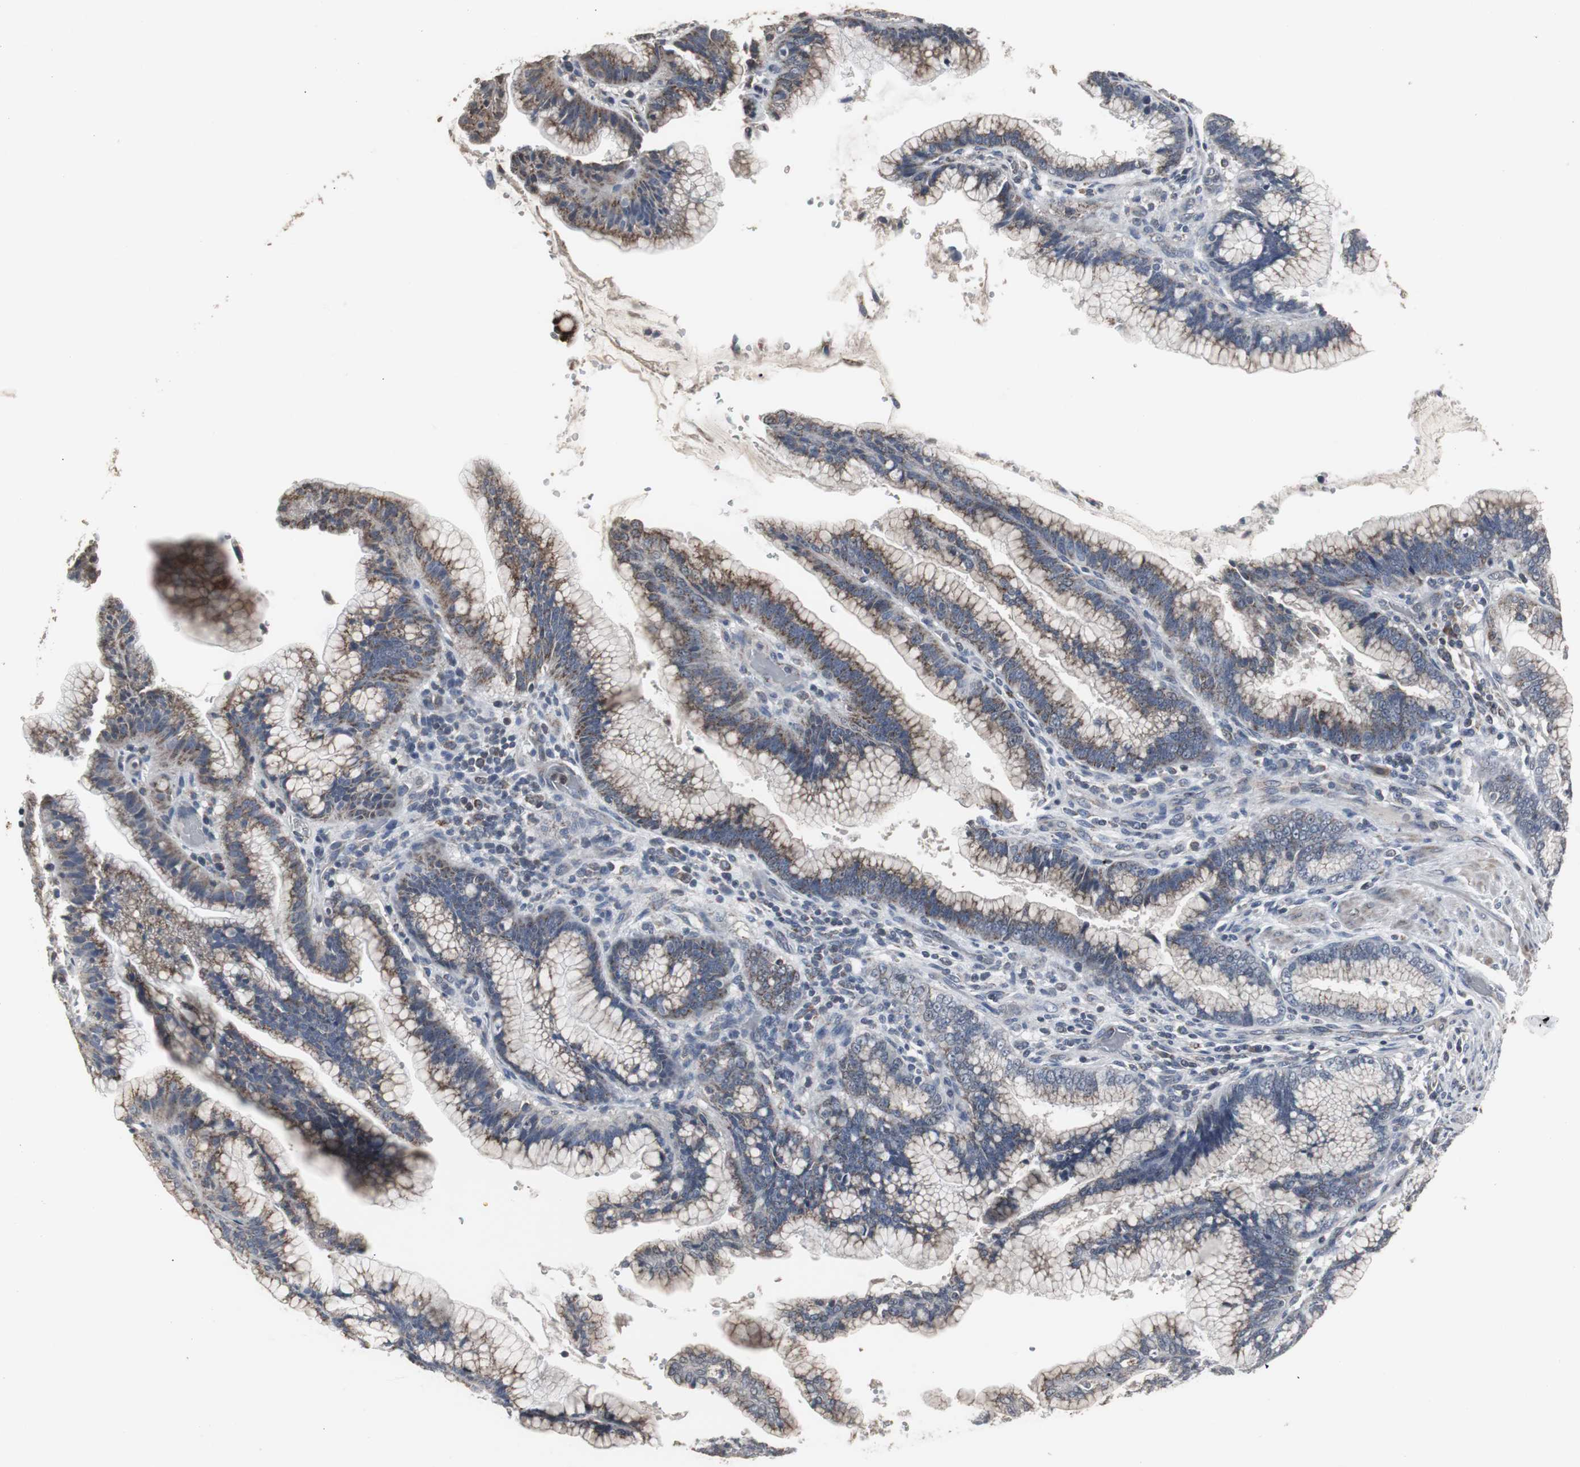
{"staining": {"intensity": "moderate", "quantity": "25%-75%", "location": "cytoplasmic/membranous"}, "tissue": "pancreatic cancer", "cell_type": "Tumor cells", "image_type": "cancer", "snomed": [{"axis": "morphology", "description": "Adenocarcinoma, NOS"}, {"axis": "topography", "description": "Pancreas"}], "caption": "Tumor cells display medium levels of moderate cytoplasmic/membranous staining in about 25%-75% of cells in pancreatic cancer. The staining was performed using DAB (3,3'-diaminobenzidine), with brown indicating positive protein expression. Nuclei are stained blue with hematoxylin.", "gene": "ACAA1", "patient": {"sex": "female", "age": 64}}